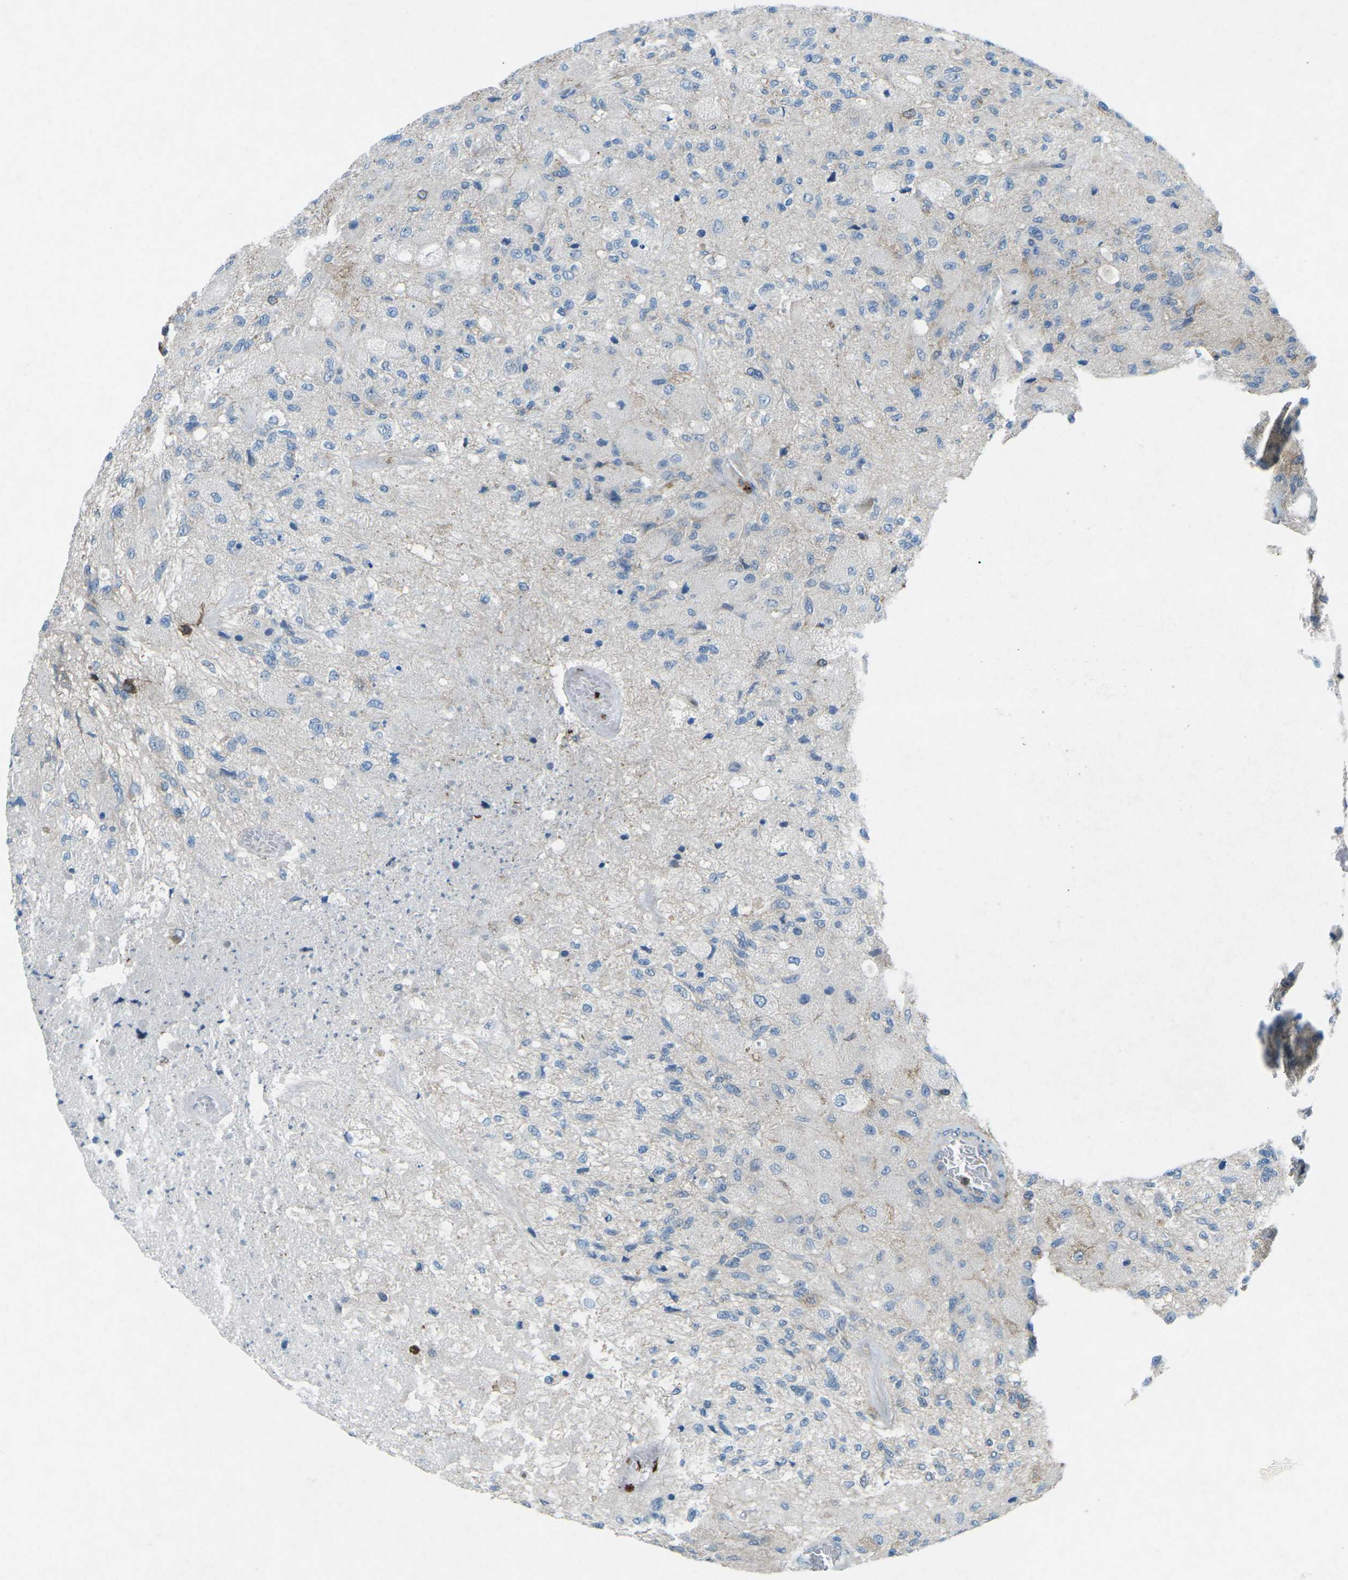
{"staining": {"intensity": "negative", "quantity": "none", "location": "none"}, "tissue": "glioma", "cell_type": "Tumor cells", "image_type": "cancer", "snomed": [{"axis": "morphology", "description": "Normal tissue, NOS"}, {"axis": "morphology", "description": "Glioma, malignant, High grade"}, {"axis": "topography", "description": "Cerebral cortex"}], "caption": "Immunohistochemistry (IHC) histopathology image of malignant glioma (high-grade) stained for a protein (brown), which shows no staining in tumor cells.", "gene": "STK11", "patient": {"sex": "male", "age": 77}}